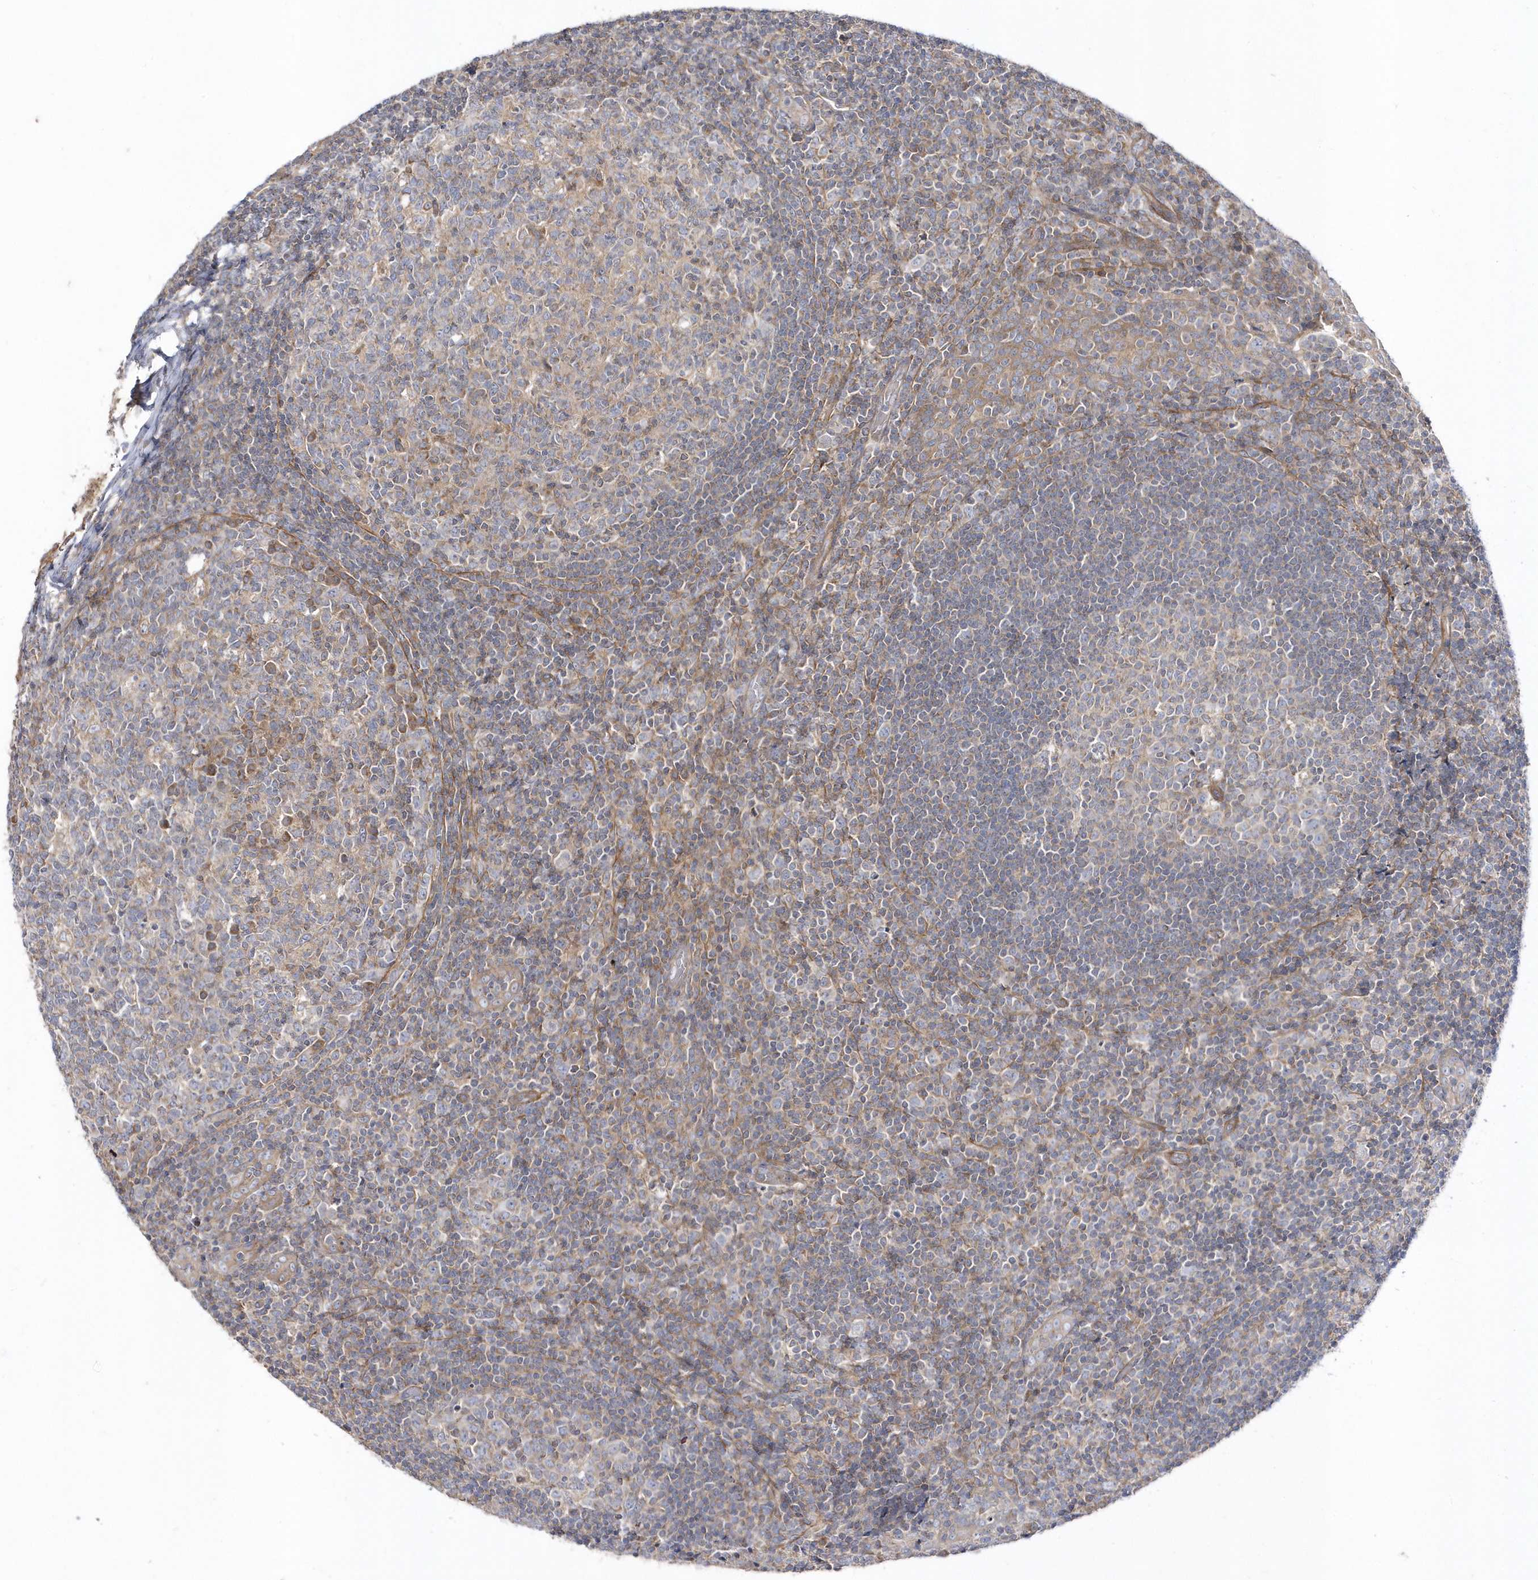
{"staining": {"intensity": "moderate", "quantity": "<25%", "location": "cytoplasmic/membranous"}, "tissue": "tonsil", "cell_type": "Germinal center cells", "image_type": "normal", "snomed": [{"axis": "morphology", "description": "Normal tissue, NOS"}, {"axis": "topography", "description": "Tonsil"}], "caption": "Brown immunohistochemical staining in normal tonsil reveals moderate cytoplasmic/membranous staining in approximately <25% of germinal center cells.", "gene": "LEXM", "patient": {"sex": "female", "age": 19}}